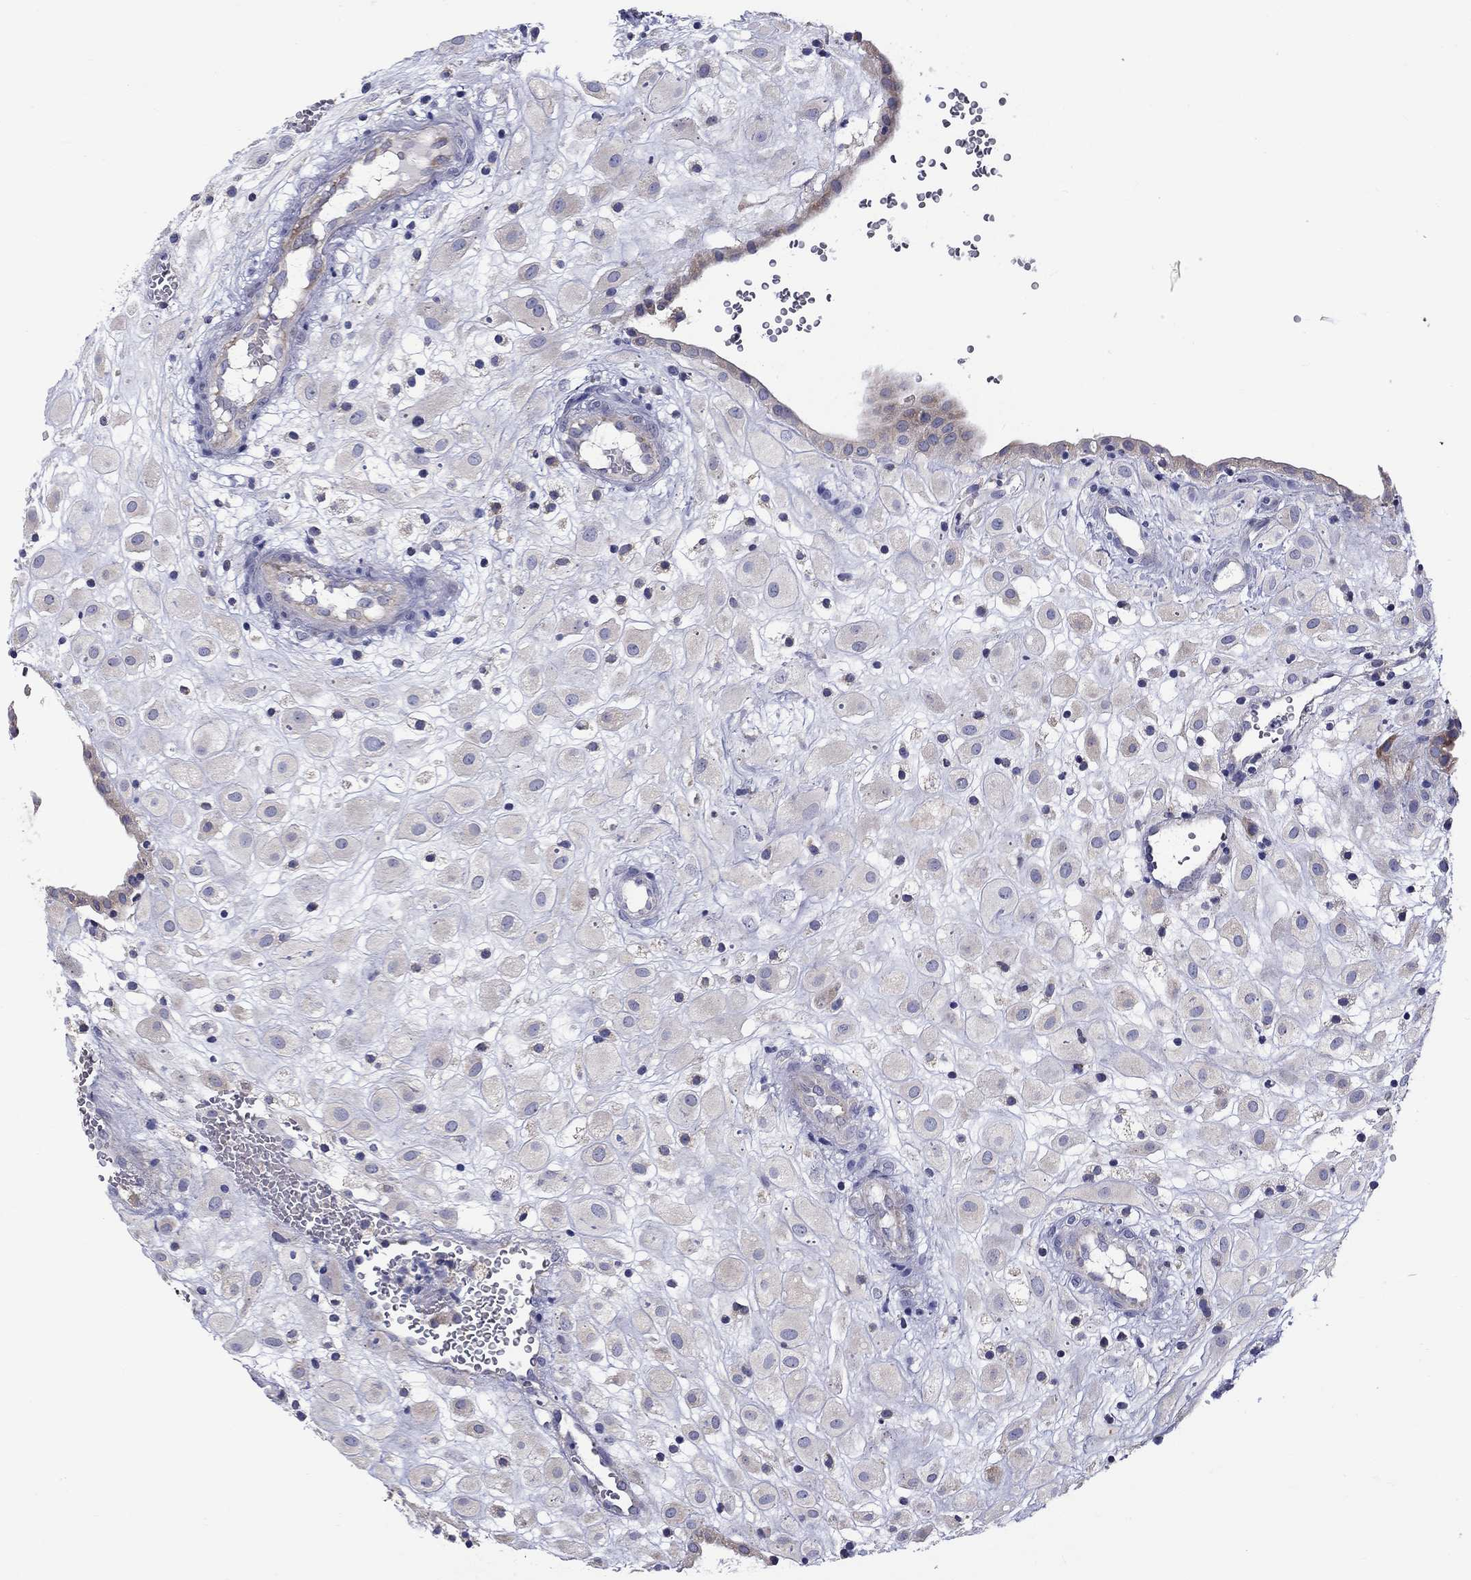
{"staining": {"intensity": "negative", "quantity": "none", "location": "none"}, "tissue": "placenta", "cell_type": "Decidual cells", "image_type": "normal", "snomed": [{"axis": "morphology", "description": "Normal tissue, NOS"}, {"axis": "topography", "description": "Placenta"}], "caption": "DAB (3,3'-diaminobenzidine) immunohistochemical staining of benign human placenta demonstrates no significant positivity in decidual cells. (DAB immunohistochemistry visualized using brightfield microscopy, high magnification).", "gene": "QRFPR", "patient": {"sex": "female", "age": 24}}